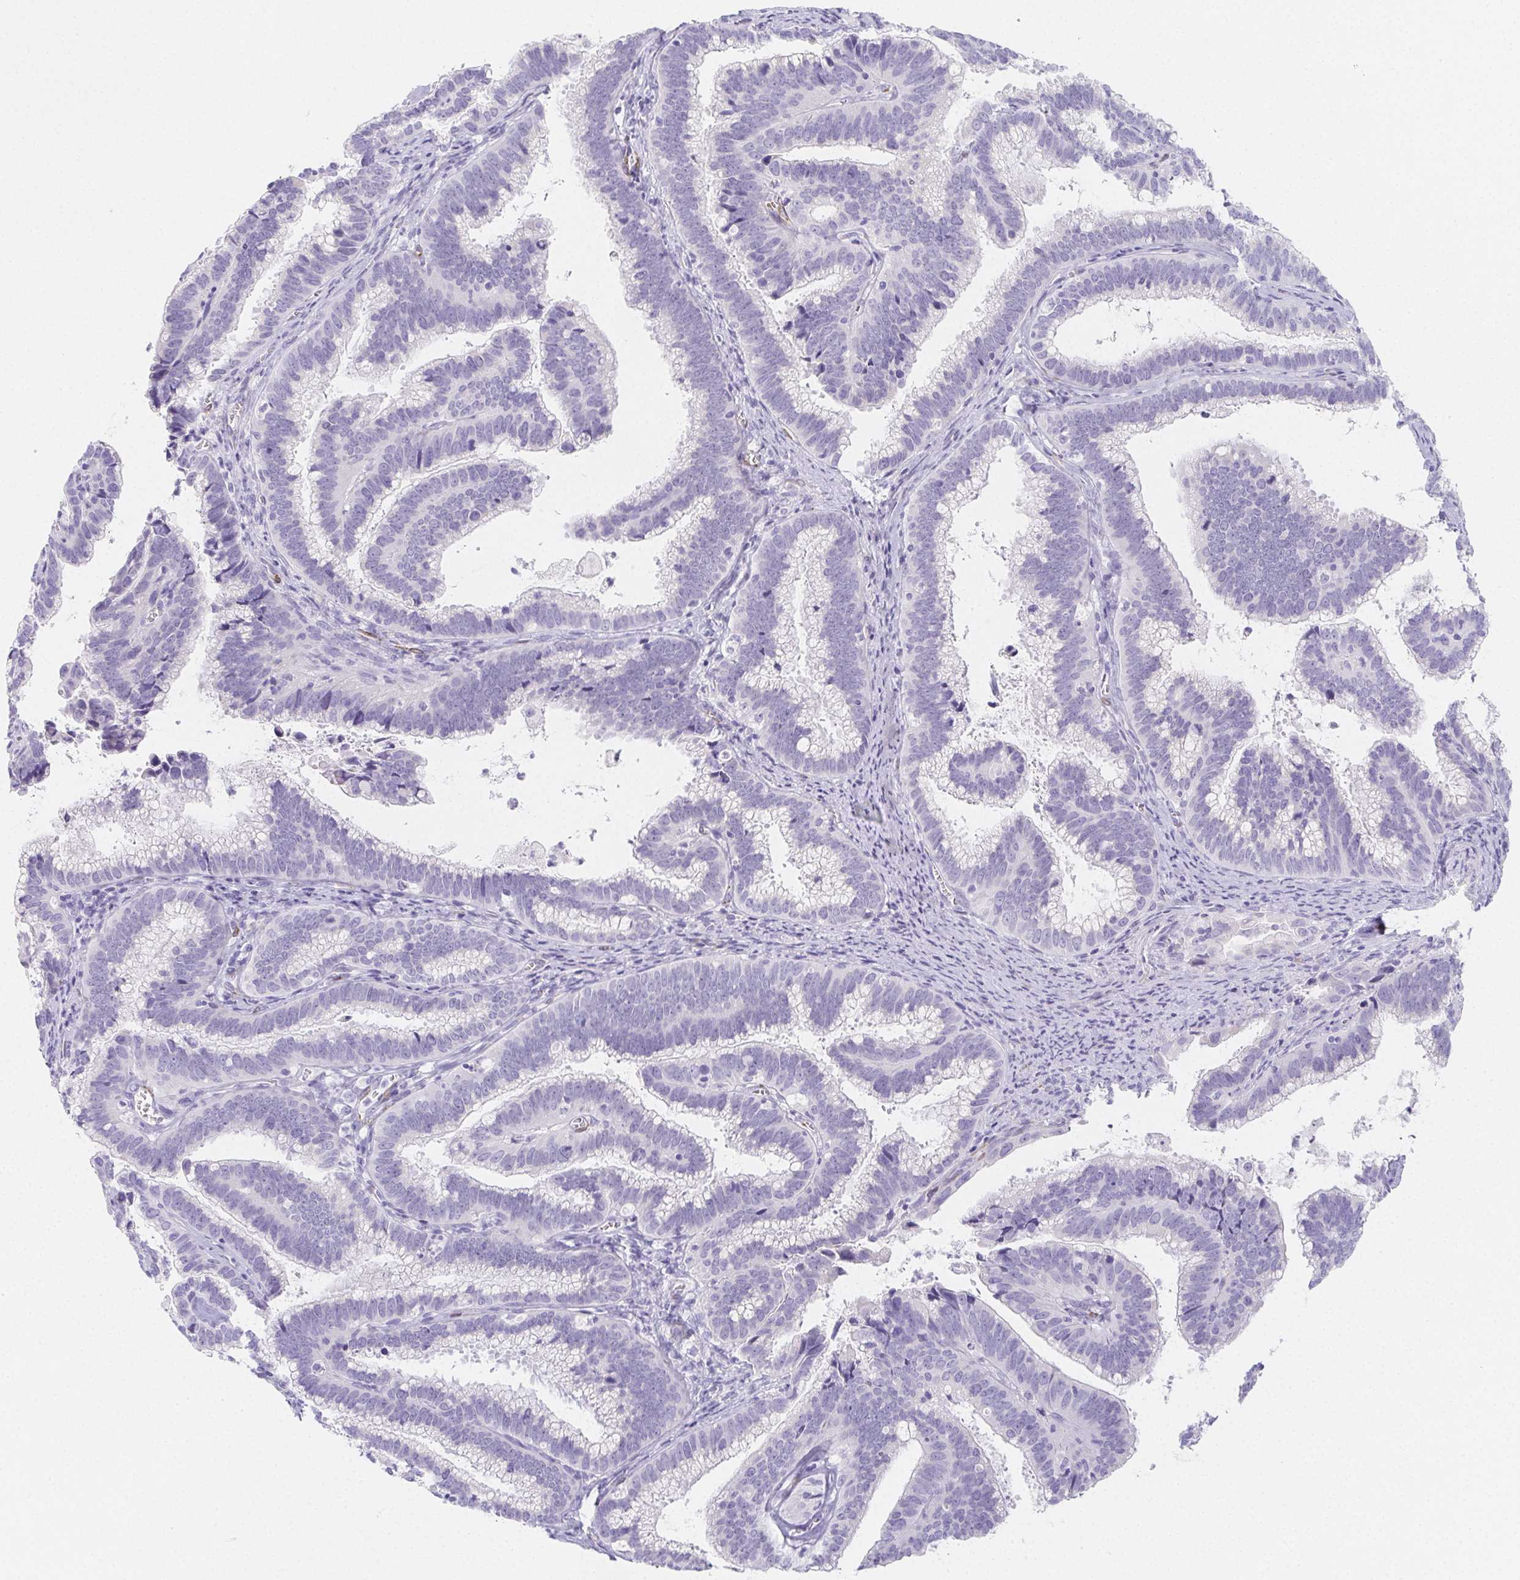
{"staining": {"intensity": "negative", "quantity": "none", "location": "none"}, "tissue": "cervical cancer", "cell_type": "Tumor cells", "image_type": "cancer", "snomed": [{"axis": "morphology", "description": "Adenocarcinoma, NOS"}, {"axis": "topography", "description": "Cervix"}], "caption": "Tumor cells are negative for protein expression in human adenocarcinoma (cervical). (Brightfield microscopy of DAB (3,3'-diaminobenzidine) immunohistochemistry at high magnification).", "gene": "HRC", "patient": {"sex": "female", "age": 61}}